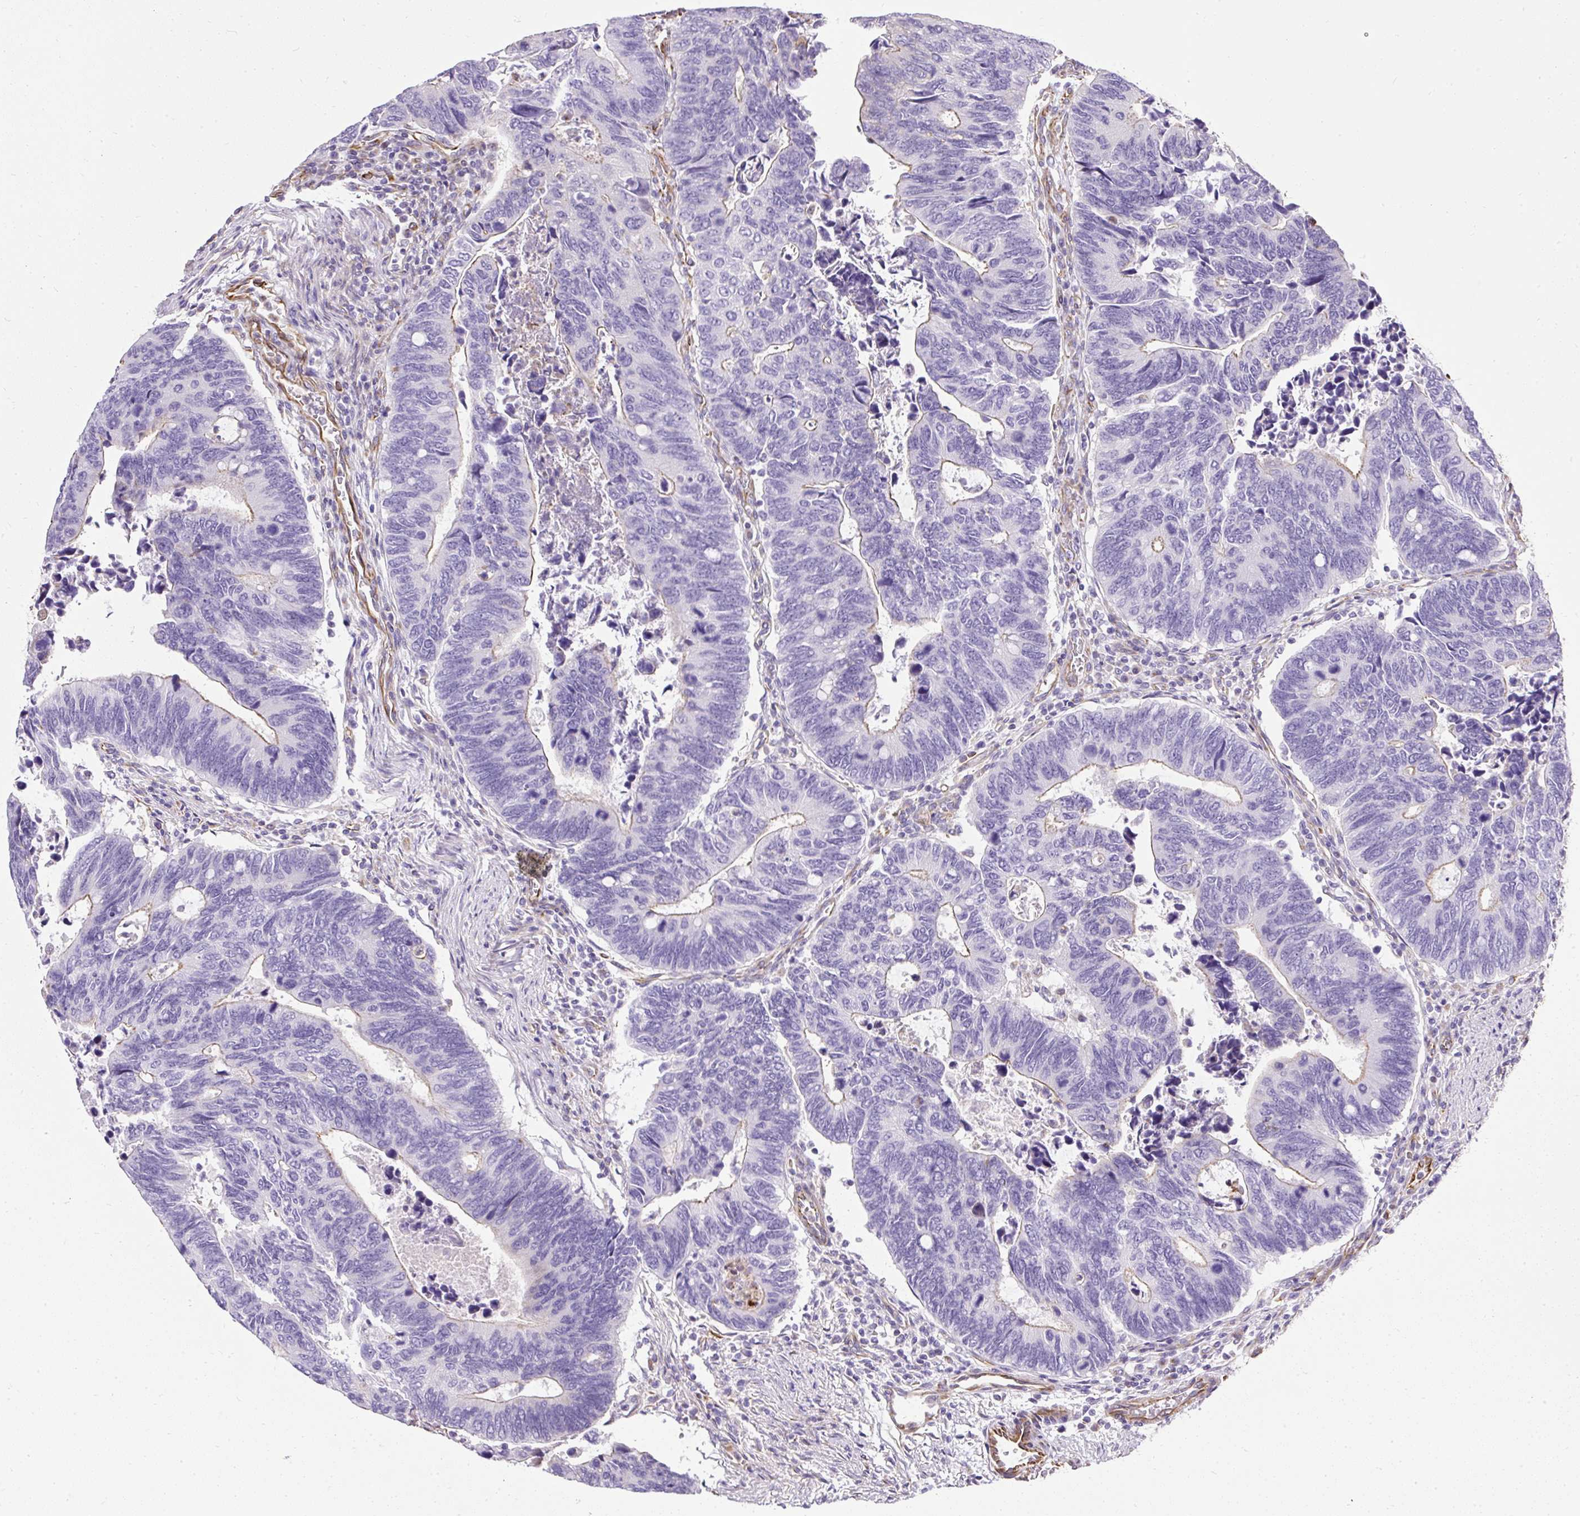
{"staining": {"intensity": "negative", "quantity": "none", "location": "none"}, "tissue": "colorectal cancer", "cell_type": "Tumor cells", "image_type": "cancer", "snomed": [{"axis": "morphology", "description": "Adenocarcinoma, NOS"}, {"axis": "topography", "description": "Colon"}], "caption": "IHC photomicrograph of colorectal cancer stained for a protein (brown), which demonstrates no staining in tumor cells. The staining is performed using DAB (3,3'-diaminobenzidine) brown chromogen with nuclei counter-stained in using hematoxylin.", "gene": "PLS1", "patient": {"sex": "male", "age": 87}}